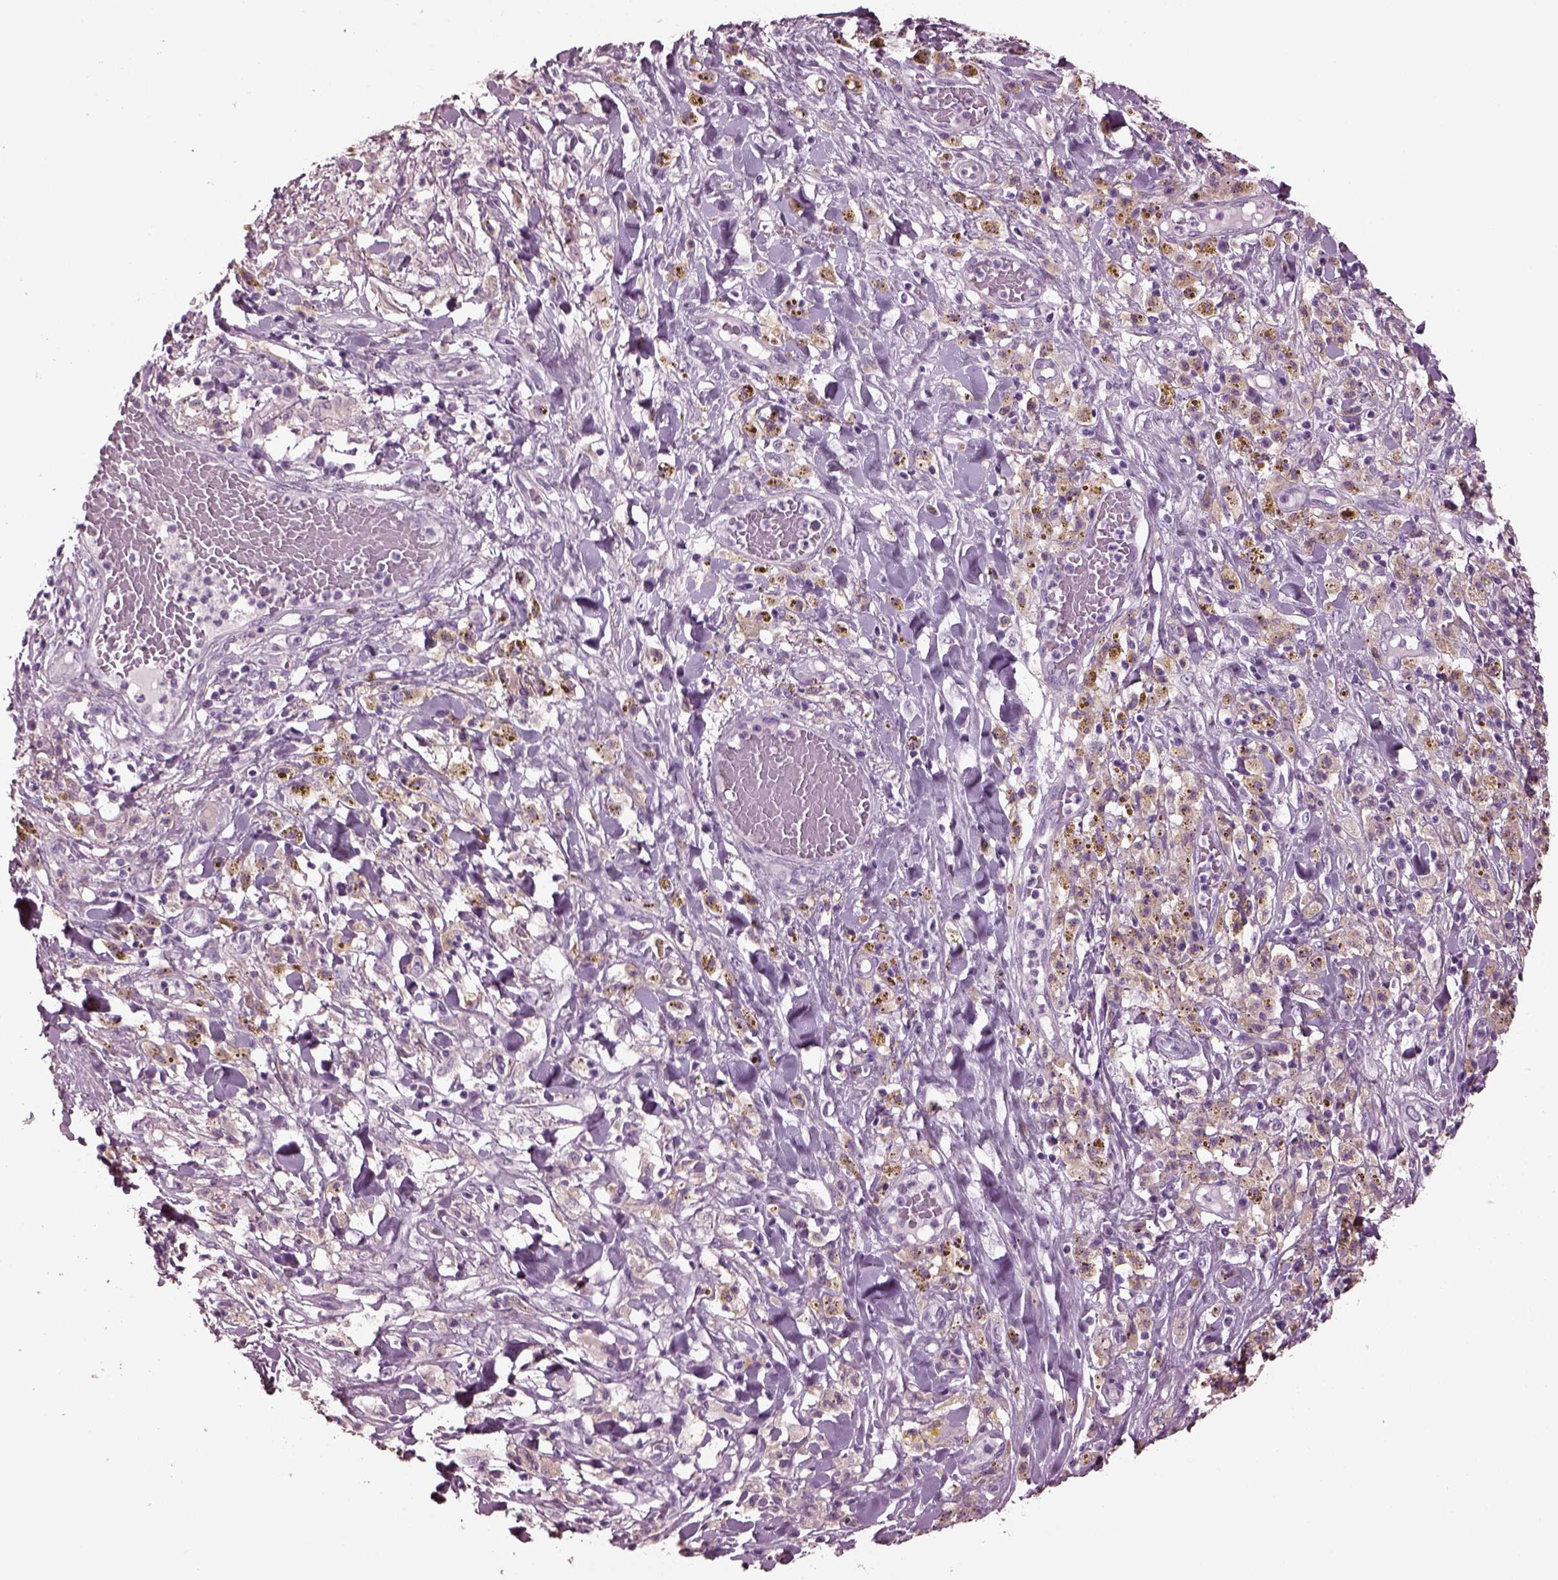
{"staining": {"intensity": "negative", "quantity": "none", "location": "none"}, "tissue": "melanoma", "cell_type": "Tumor cells", "image_type": "cancer", "snomed": [{"axis": "morphology", "description": "Malignant melanoma, NOS"}, {"axis": "topography", "description": "Skin"}], "caption": "Immunohistochemical staining of human melanoma displays no significant staining in tumor cells.", "gene": "SLC6A17", "patient": {"sex": "female", "age": 91}}